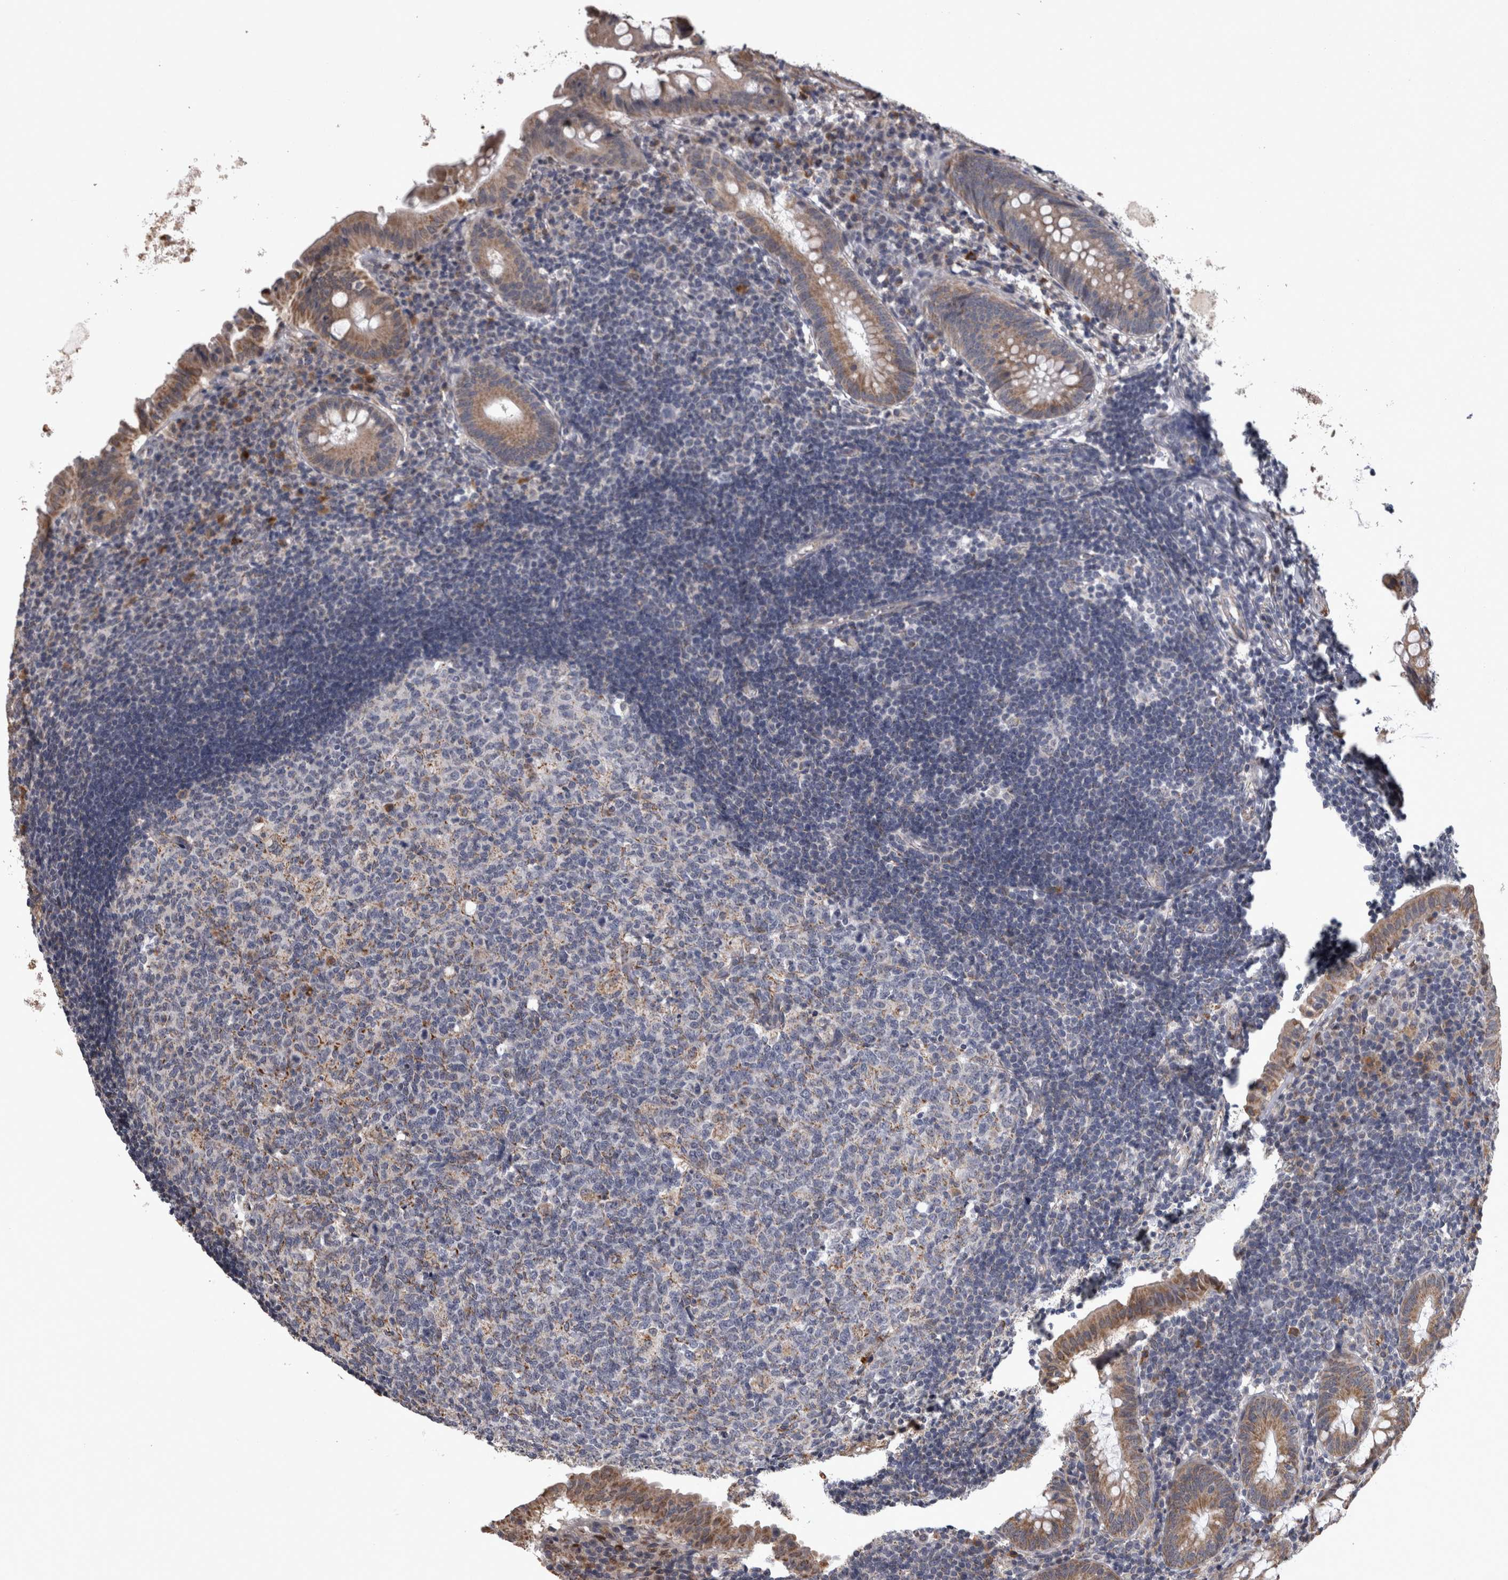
{"staining": {"intensity": "moderate", "quantity": ">75%", "location": "cytoplasmic/membranous"}, "tissue": "appendix", "cell_type": "Glandular cells", "image_type": "normal", "snomed": [{"axis": "morphology", "description": "Normal tissue, NOS"}, {"axis": "topography", "description": "Appendix"}], "caption": "A brown stain highlights moderate cytoplasmic/membranous positivity of a protein in glandular cells of benign appendix.", "gene": "DBT", "patient": {"sex": "female", "age": 54}}